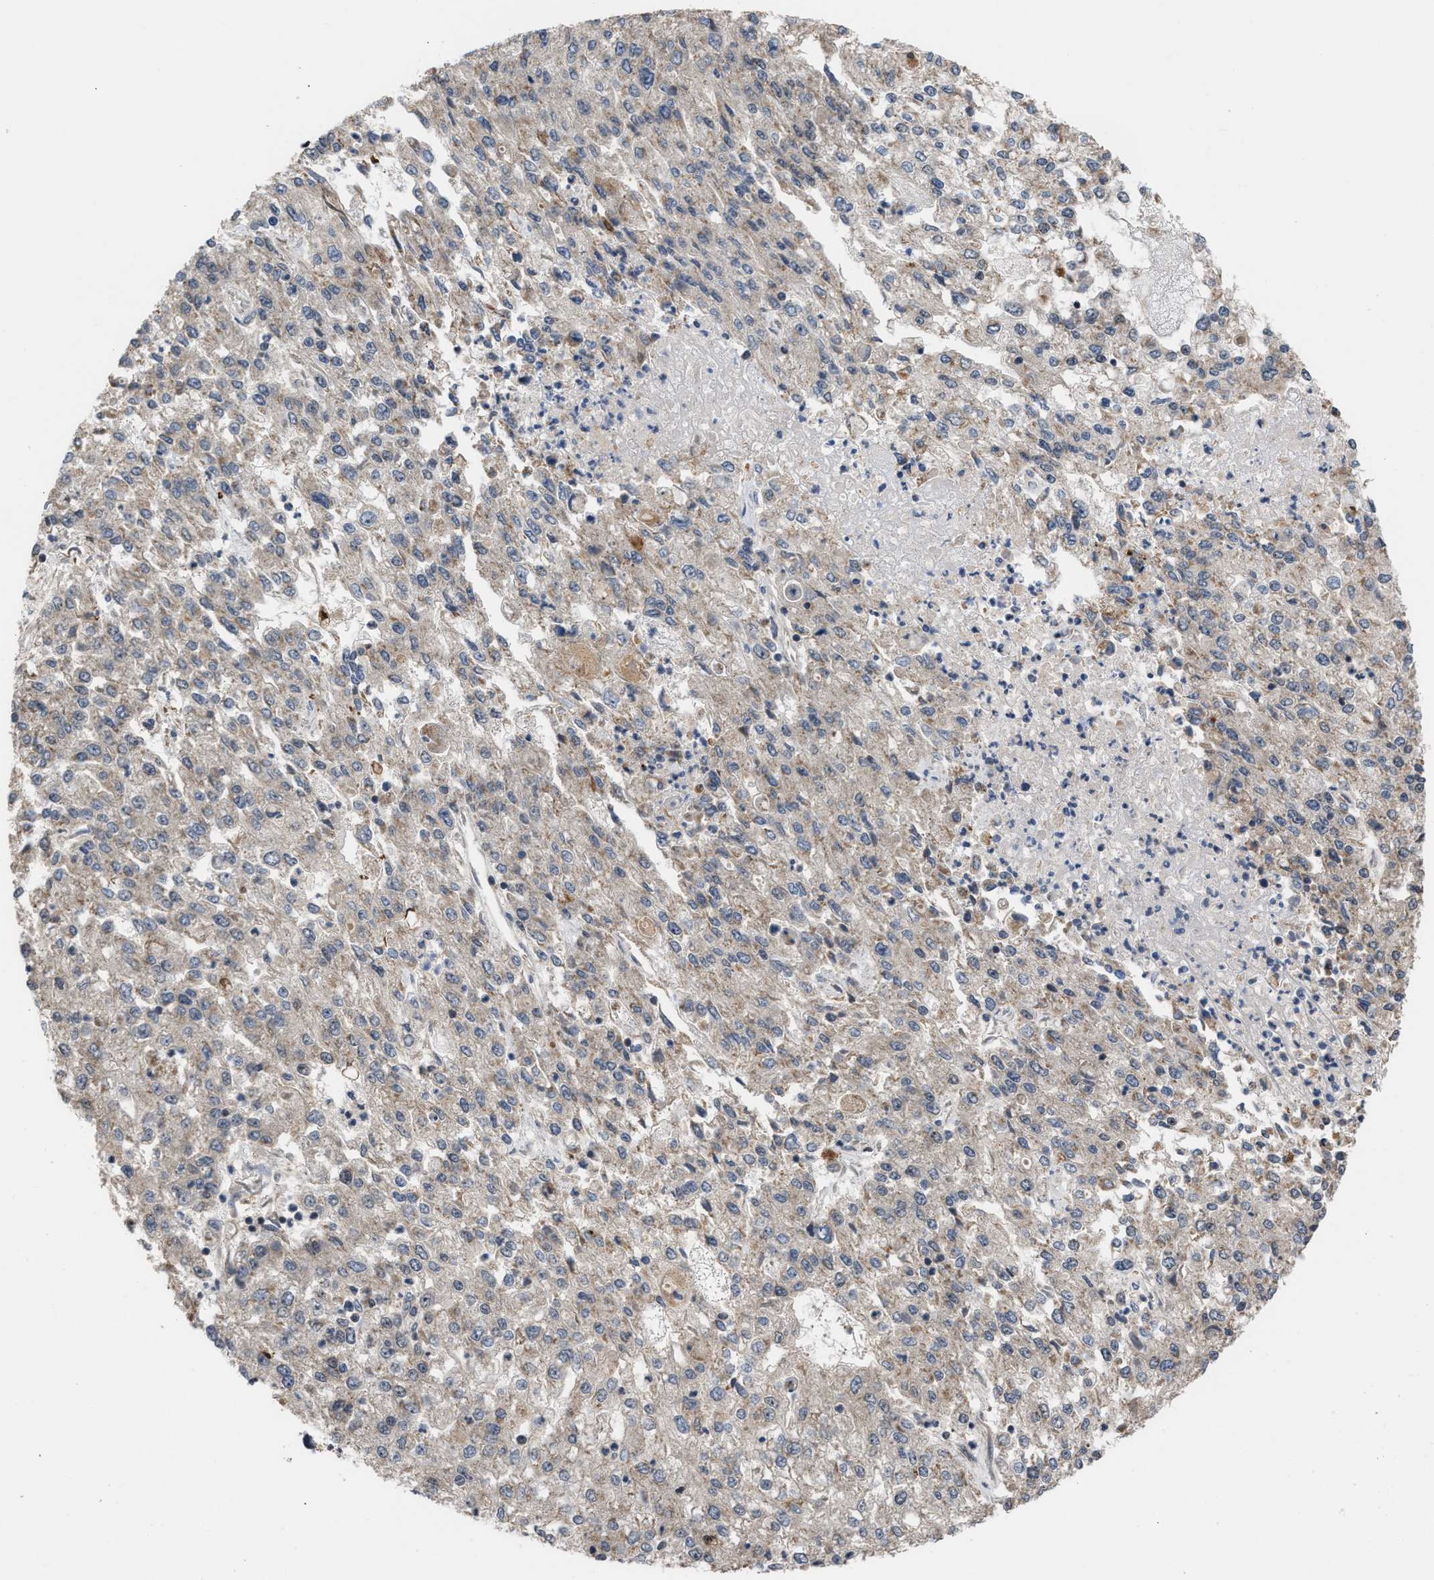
{"staining": {"intensity": "weak", "quantity": "<25%", "location": "cytoplasmic/membranous"}, "tissue": "endometrial cancer", "cell_type": "Tumor cells", "image_type": "cancer", "snomed": [{"axis": "morphology", "description": "Adenocarcinoma, NOS"}, {"axis": "topography", "description": "Endometrium"}], "caption": "A photomicrograph of human endometrial cancer is negative for staining in tumor cells.", "gene": "C9orf78", "patient": {"sex": "female", "age": 49}}